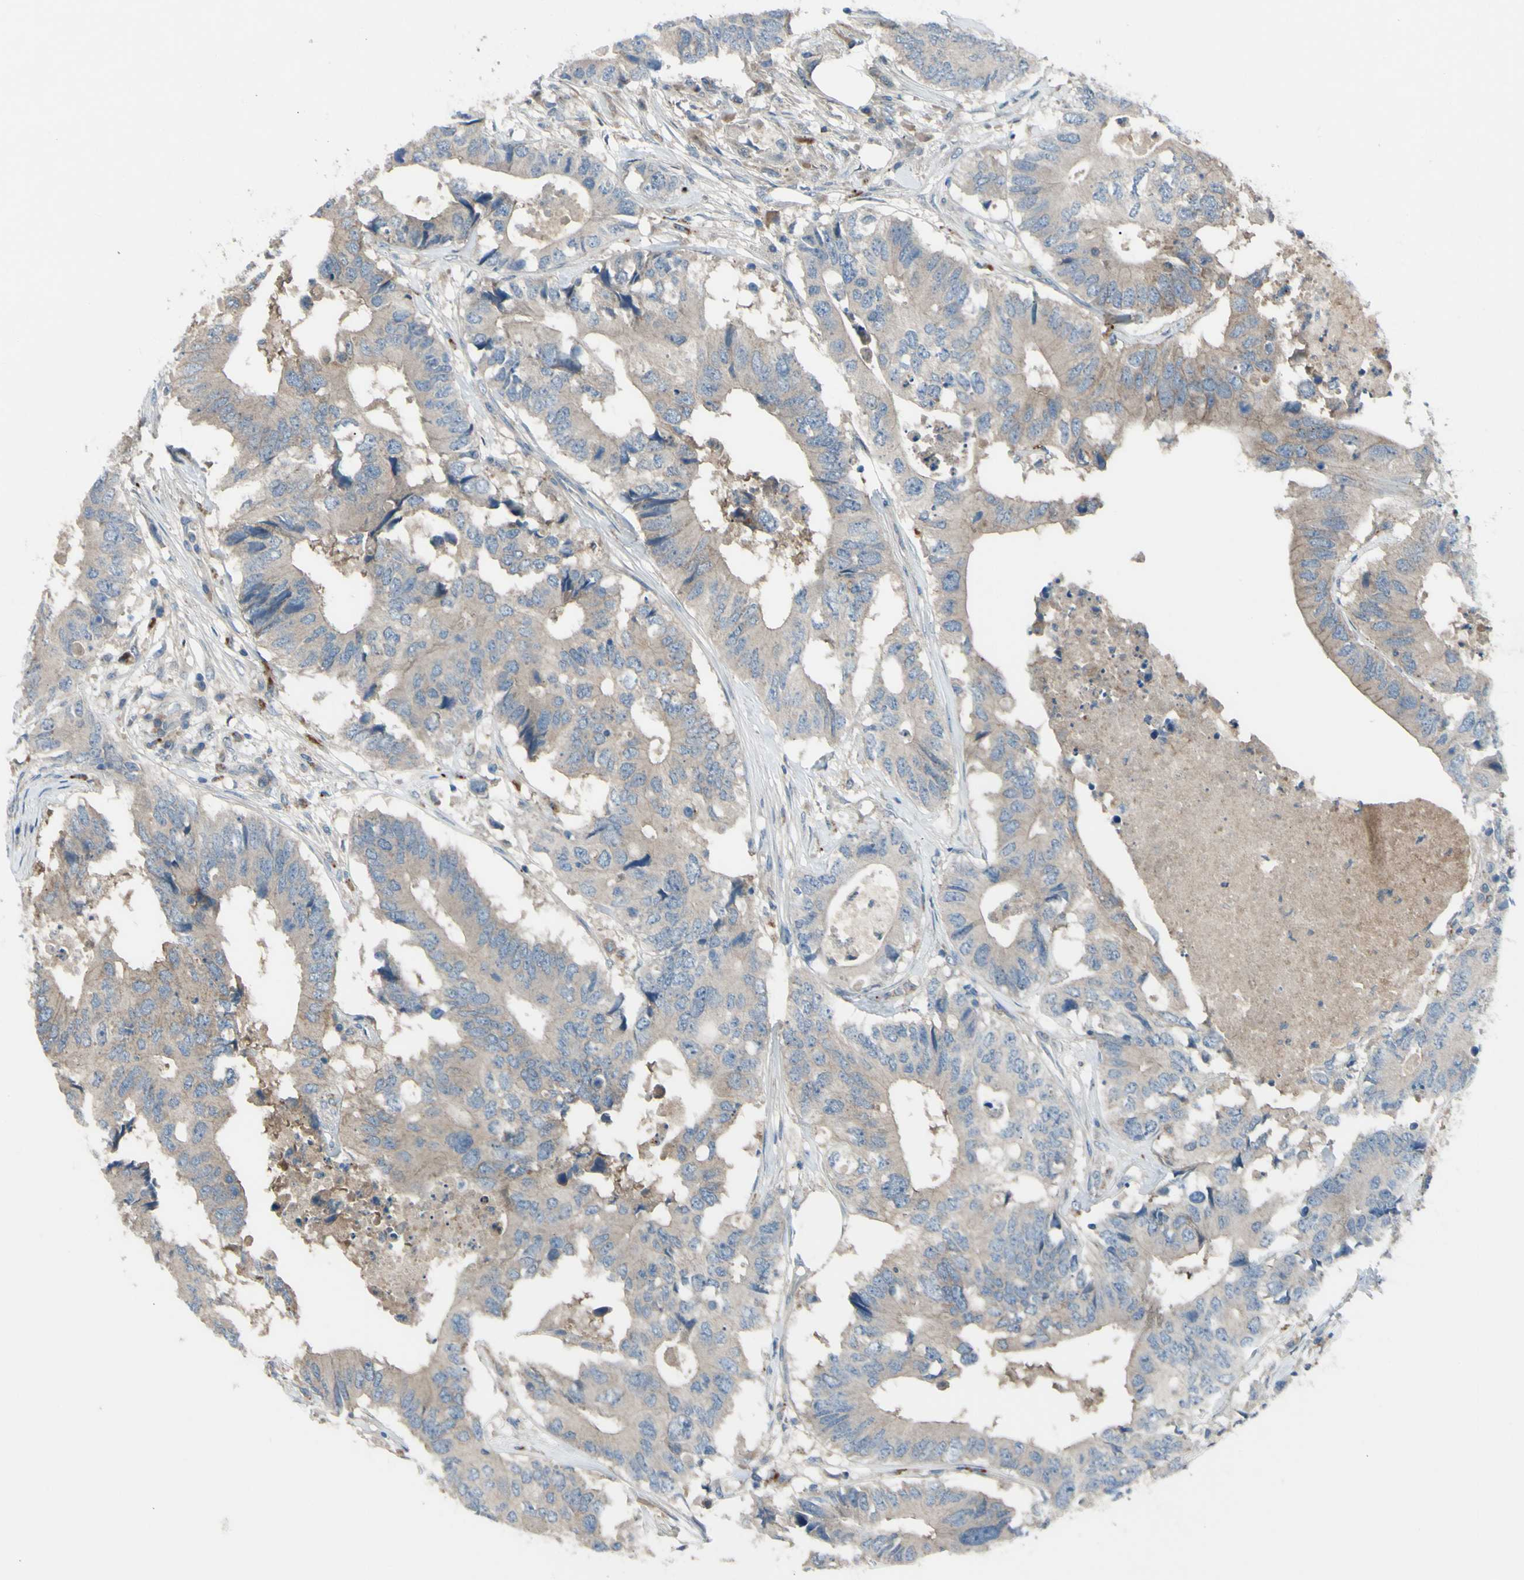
{"staining": {"intensity": "weak", "quantity": ">75%", "location": "cytoplasmic/membranous"}, "tissue": "colorectal cancer", "cell_type": "Tumor cells", "image_type": "cancer", "snomed": [{"axis": "morphology", "description": "Adenocarcinoma, NOS"}, {"axis": "topography", "description": "Colon"}], "caption": "Immunohistochemical staining of colorectal adenocarcinoma shows low levels of weak cytoplasmic/membranous protein staining in about >75% of tumor cells.", "gene": "AFP", "patient": {"sex": "male", "age": 71}}